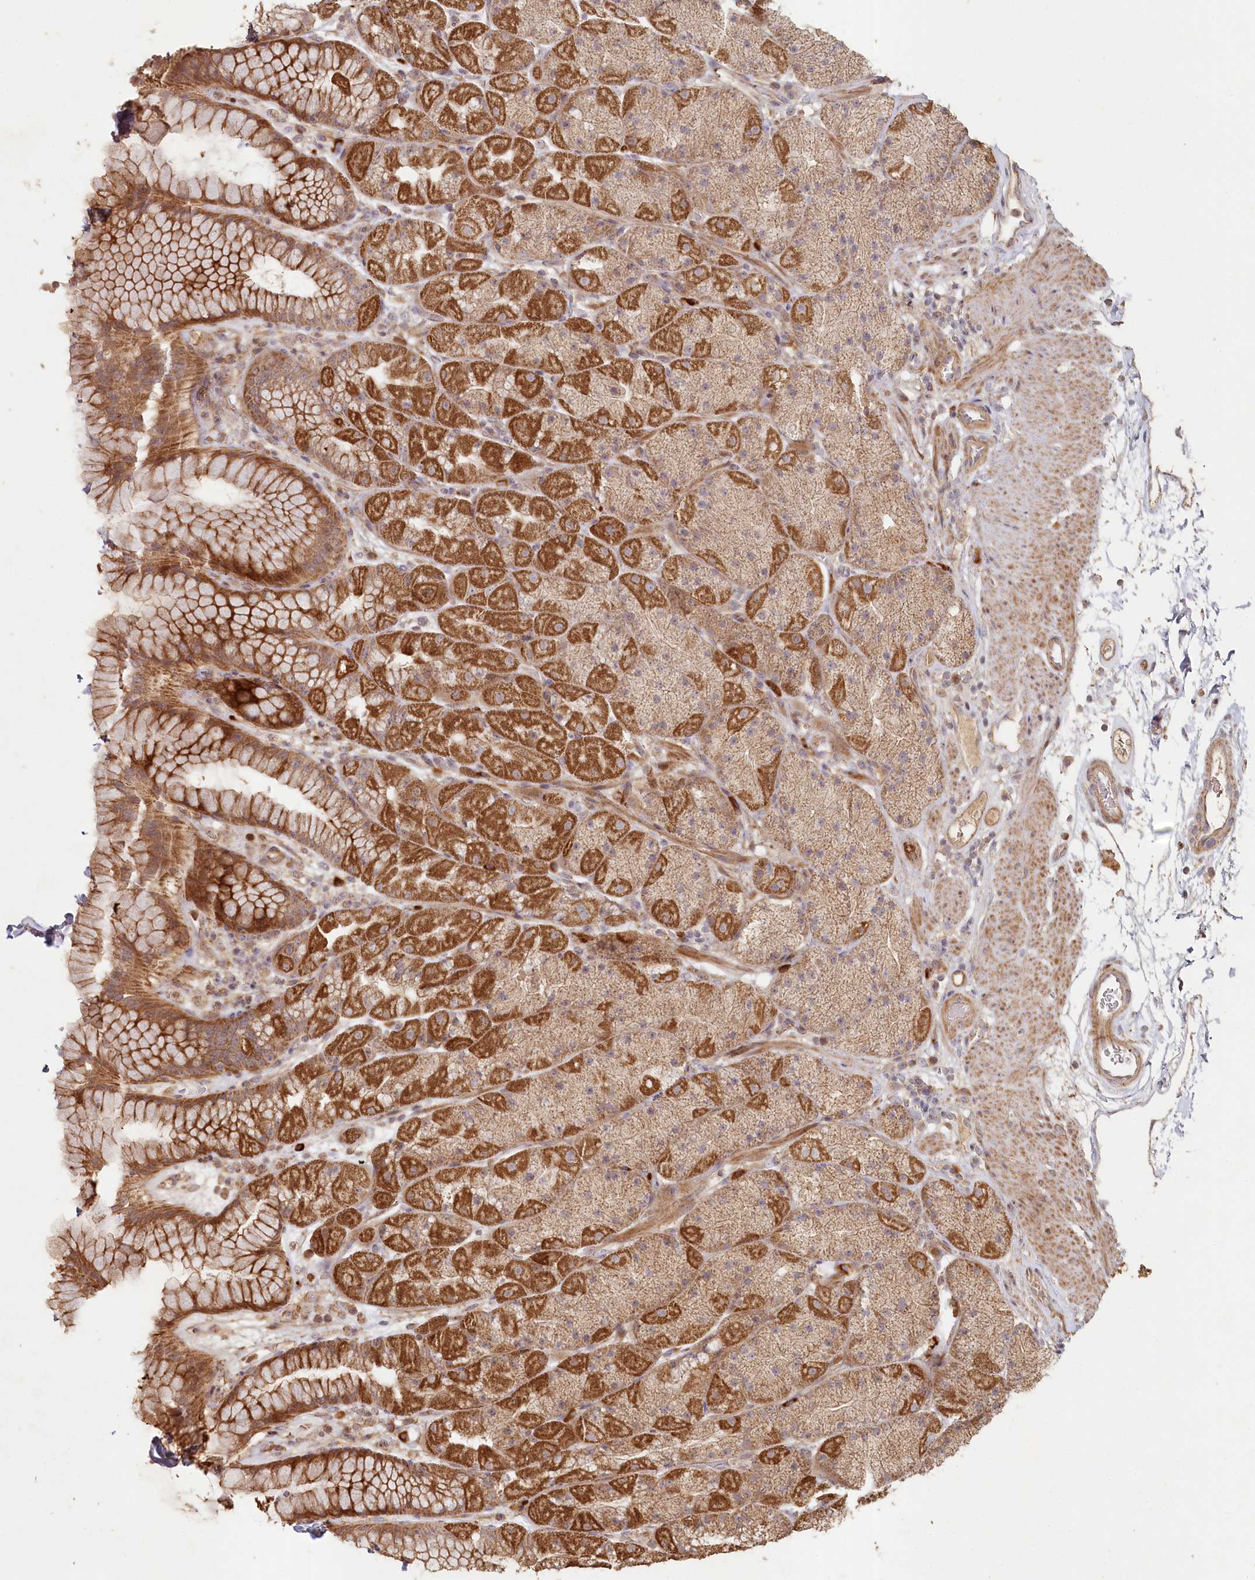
{"staining": {"intensity": "strong", "quantity": ">75%", "location": "cytoplasmic/membranous"}, "tissue": "stomach", "cell_type": "Glandular cells", "image_type": "normal", "snomed": [{"axis": "morphology", "description": "Normal tissue, NOS"}, {"axis": "topography", "description": "Stomach, upper"}, {"axis": "topography", "description": "Stomach, lower"}], "caption": "Stomach stained with a brown dye shows strong cytoplasmic/membranous positive staining in approximately >75% of glandular cells.", "gene": "HAL", "patient": {"sex": "male", "age": 67}}